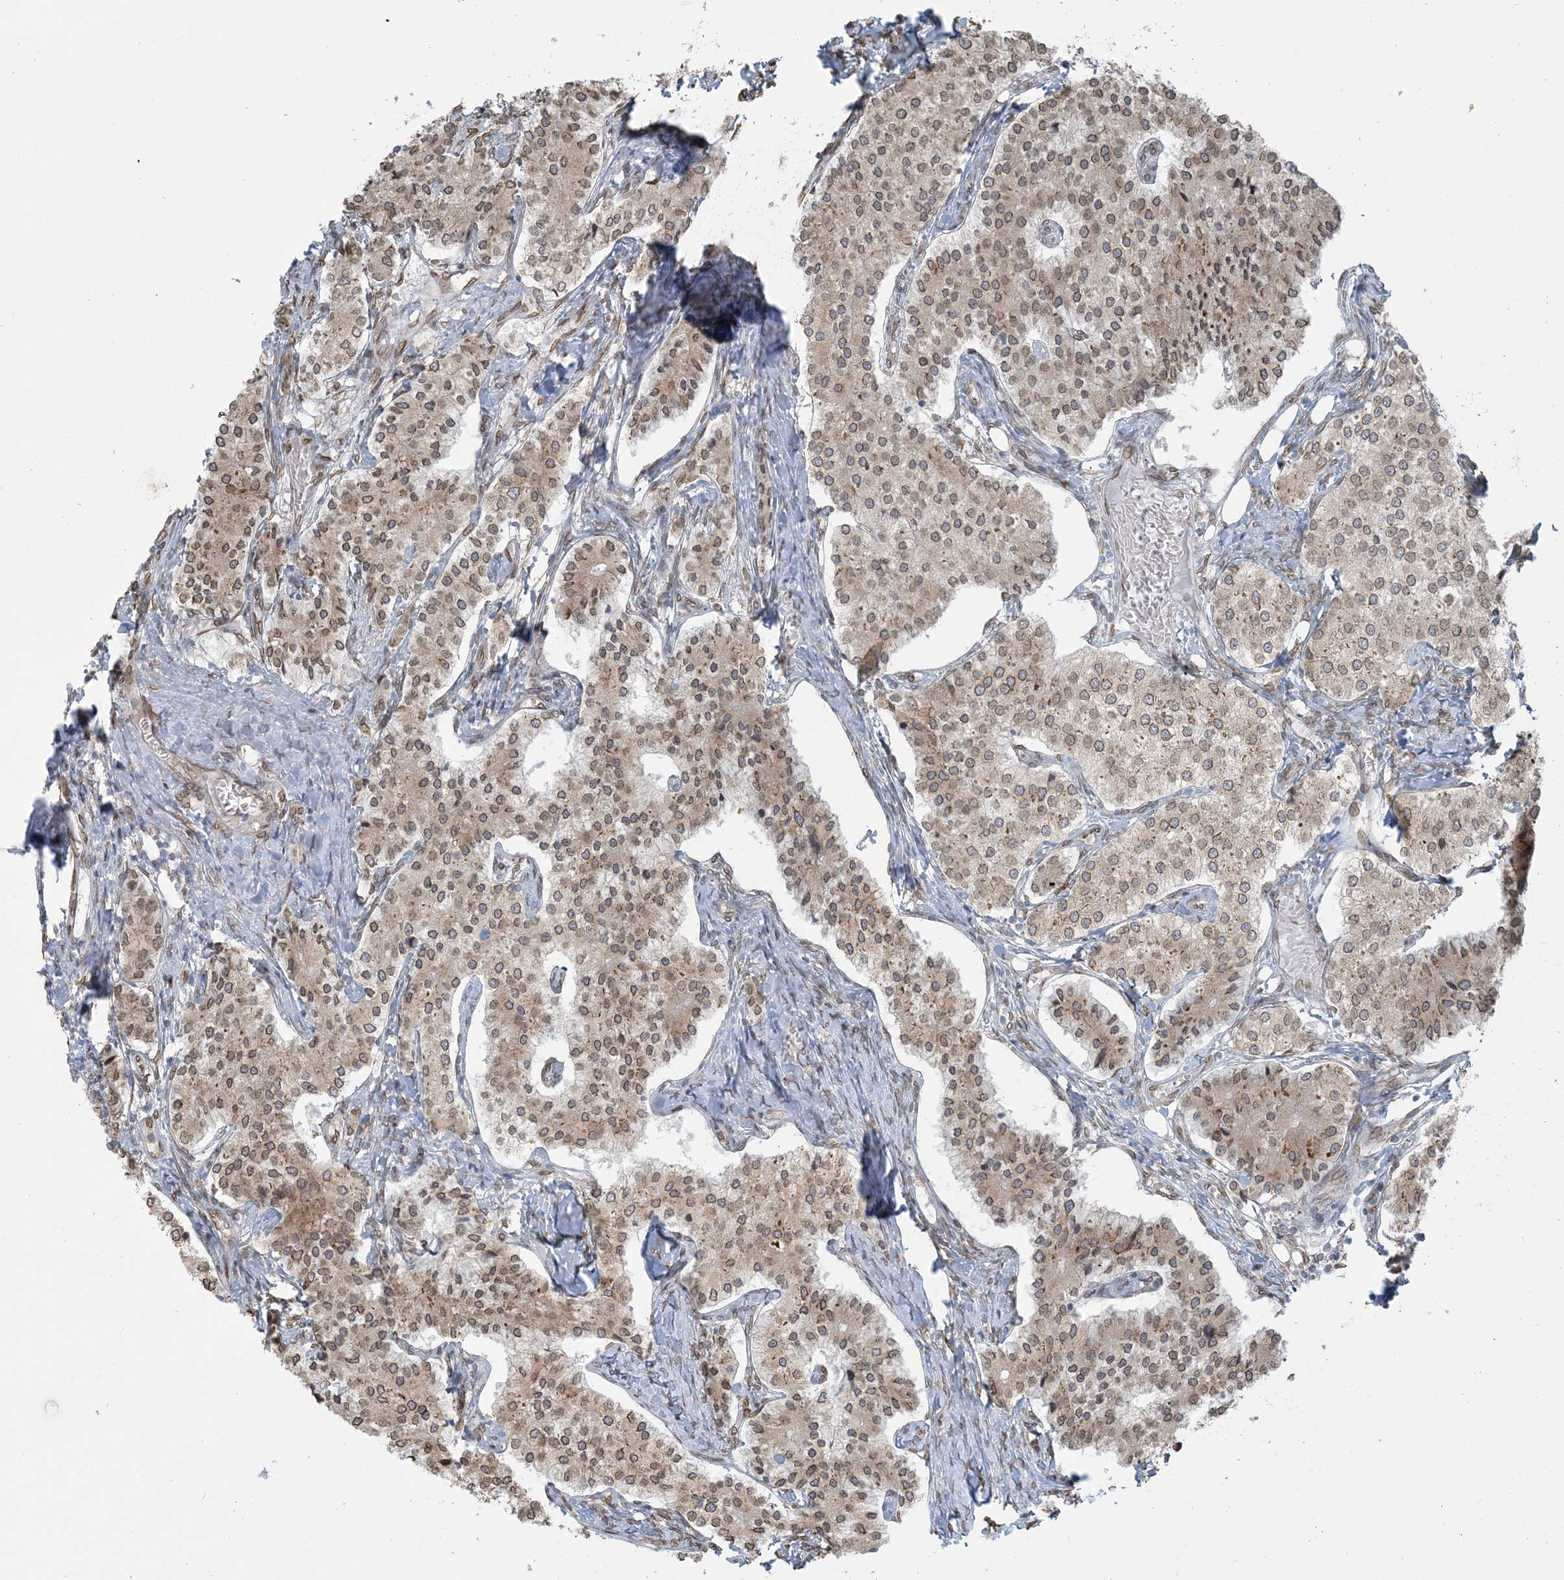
{"staining": {"intensity": "moderate", "quantity": ">75%", "location": "cytoplasmic/membranous,nuclear"}, "tissue": "carcinoid", "cell_type": "Tumor cells", "image_type": "cancer", "snomed": [{"axis": "morphology", "description": "Carcinoid, malignant, NOS"}, {"axis": "topography", "description": "Colon"}], "caption": "Immunohistochemical staining of human carcinoid displays medium levels of moderate cytoplasmic/membranous and nuclear positivity in approximately >75% of tumor cells. Using DAB (brown) and hematoxylin (blue) stains, captured at high magnification using brightfield microscopy.", "gene": "WWP1", "patient": {"sex": "female", "age": 52}}